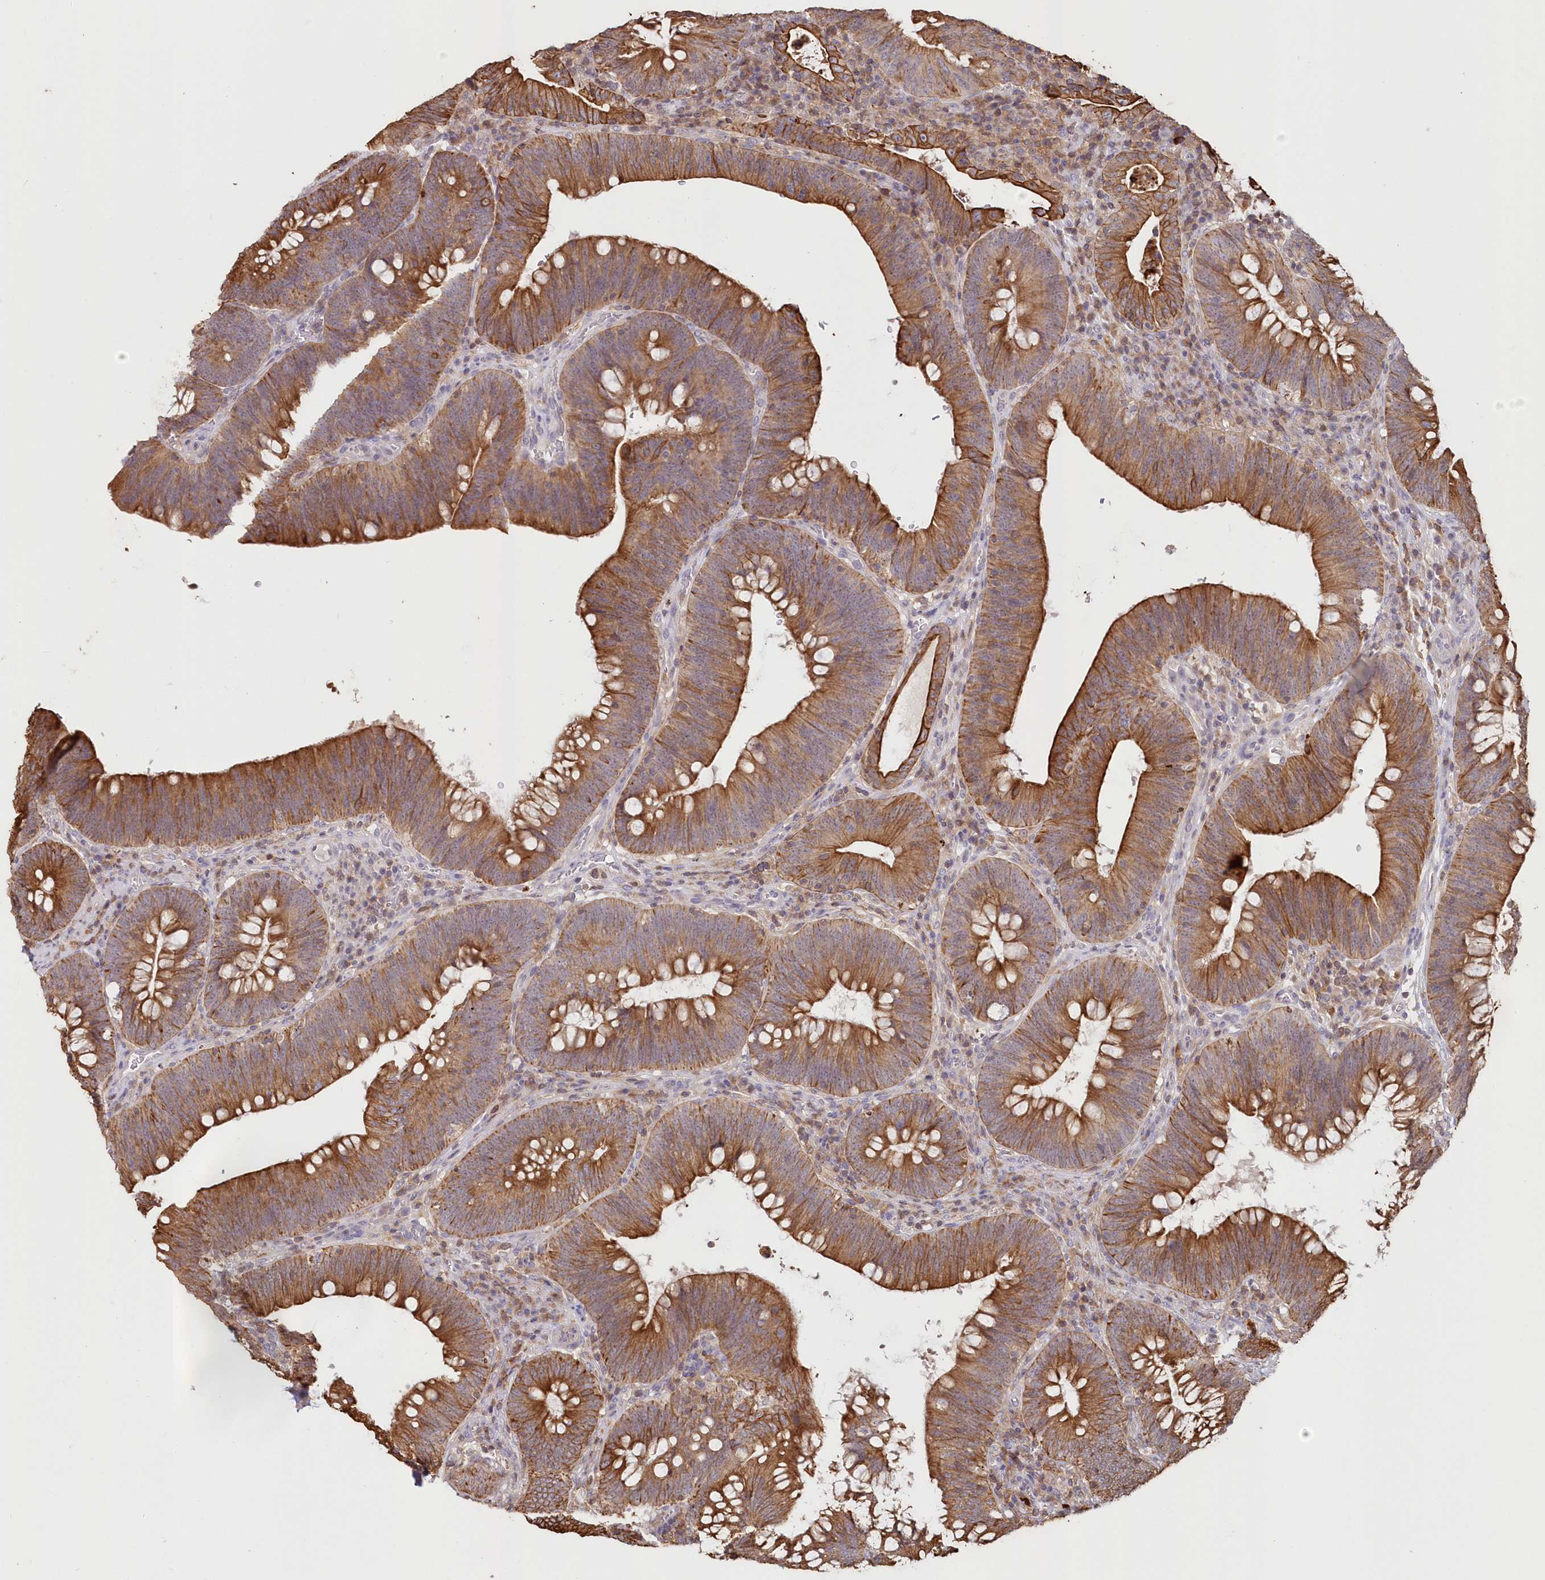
{"staining": {"intensity": "moderate", "quantity": ">75%", "location": "cytoplasmic/membranous"}, "tissue": "colorectal cancer", "cell_type": "Tumor cells", "image_type": "cancer", "snomed": [{"axis": "morphology", "description": "Normal tissue, NOS"}, {"axis": "topography", "description": "Colon"}], "caption": "A brown stain highlights moderate cytoplasmic/membranous staining of a protein in human colorectal cancer tumor cells. (DAB (3,3'-diaminobenzidine) IHC, brown staining for protein, blue staining for nuclei).", "gene": "SNED1", "patient": {"sex": "female", "age": 82}}